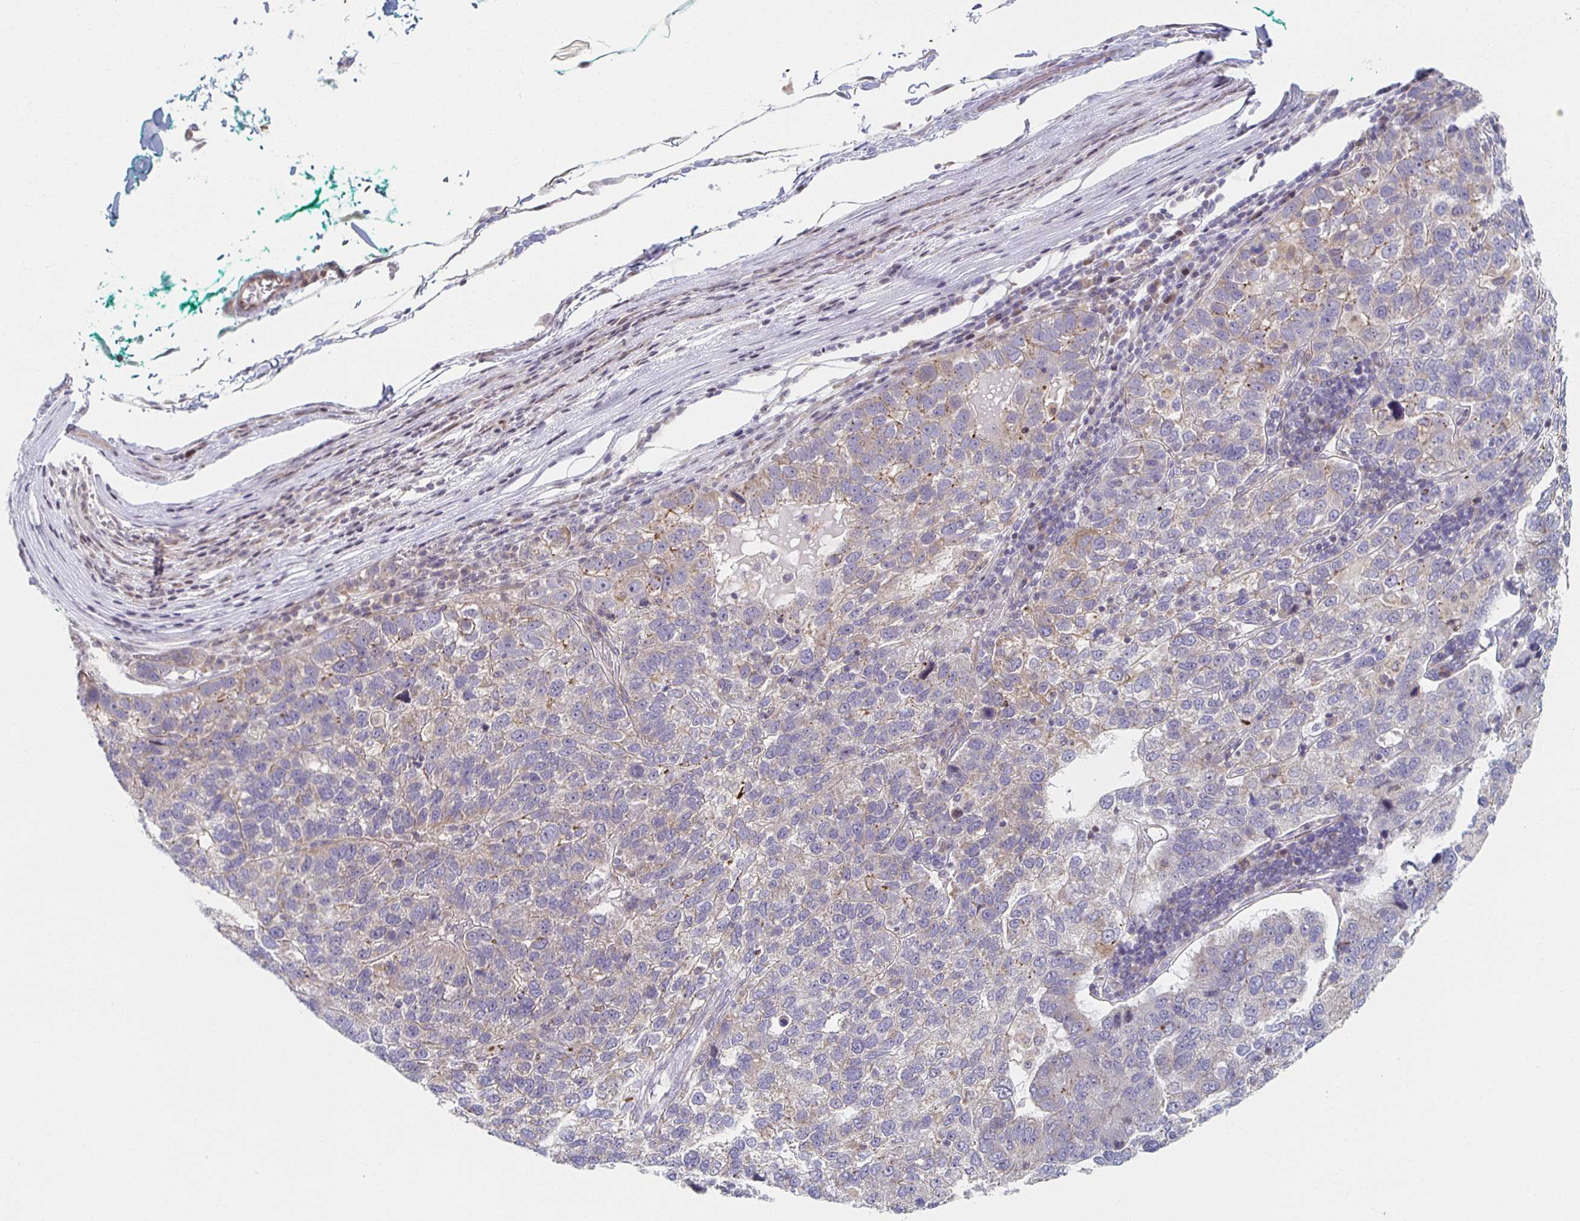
{"staining": {"intensity": "weak", "quantity": "<25%", "location": "cytoplasmic/membranous"}, "tissue": "pancreatic cancer", "cell_type": "Tumor cells", "image_type": "cancer", "snomed": [{"axis": "morphology", "description": "Adenocarcinoma, NOS"}, {"axis": "topography", "description": "Pancreas"}], "caption": "Immunohistochemical staining of pancreatic cancer exhibits no significant staining in tumor cells.", "gene": "HCFC1R1", "patient": {"sex": "female", "age": 61}}